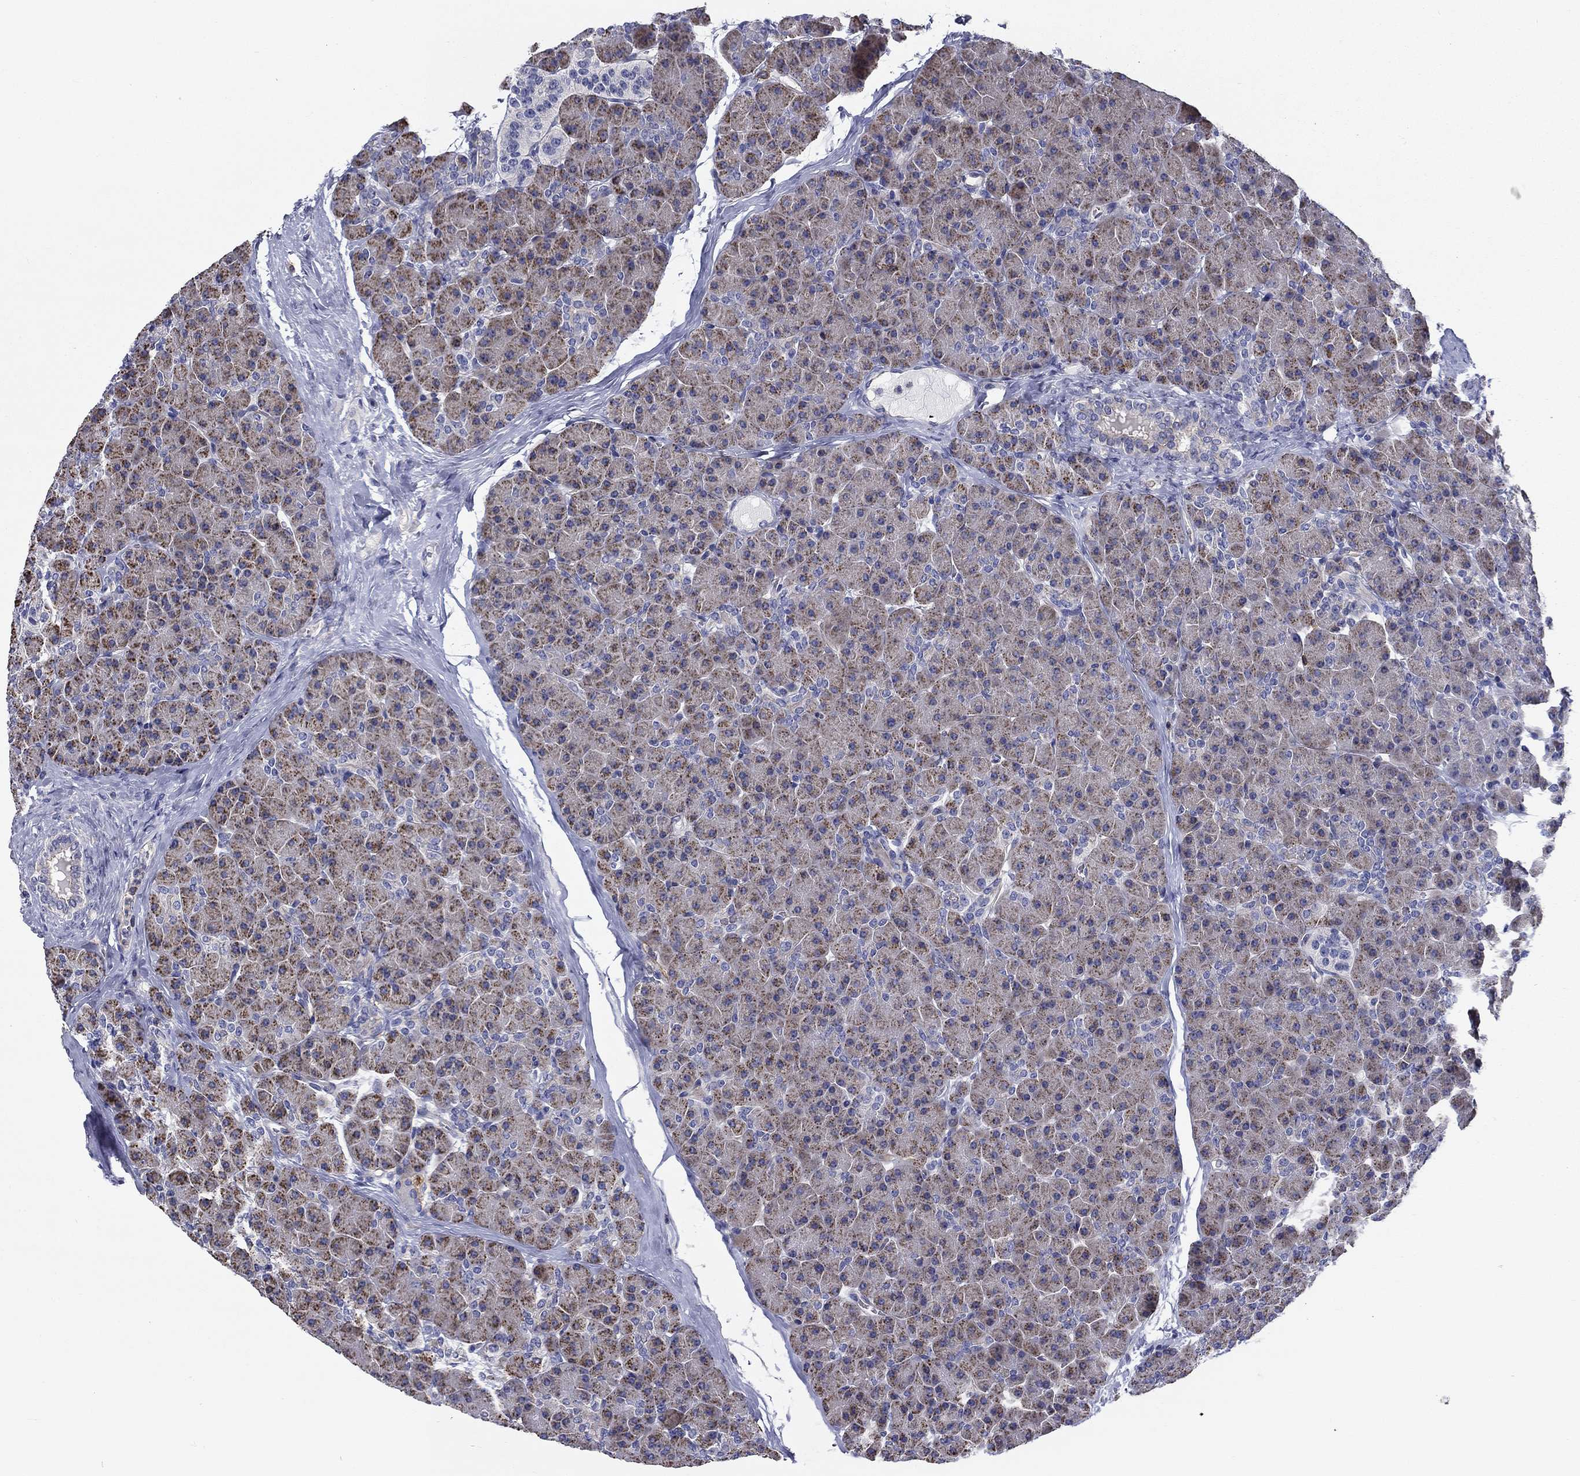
{"staining": {"intensity": "moderate", "quantity": "25%-75%", "location": "cytoplasmic/membranous"}, "tissue": "pancreas", "cell_type": "Exocrine glandular cells", "image_type": "normal", "snomed": [{"axis": "morphology", "description": "Normal tissue, NOS"}, {"axis": "topography", "description": "Pancreas"}], "caption": "Approximately 25%-75% of exocrine glandular cells in normal pancreas show moderate cytoplasmic/membranous protein staining as visualized by brown immunohistochemical staining.", "gene": "SIT1", "patient": {"sex": "female", "age": 44}}